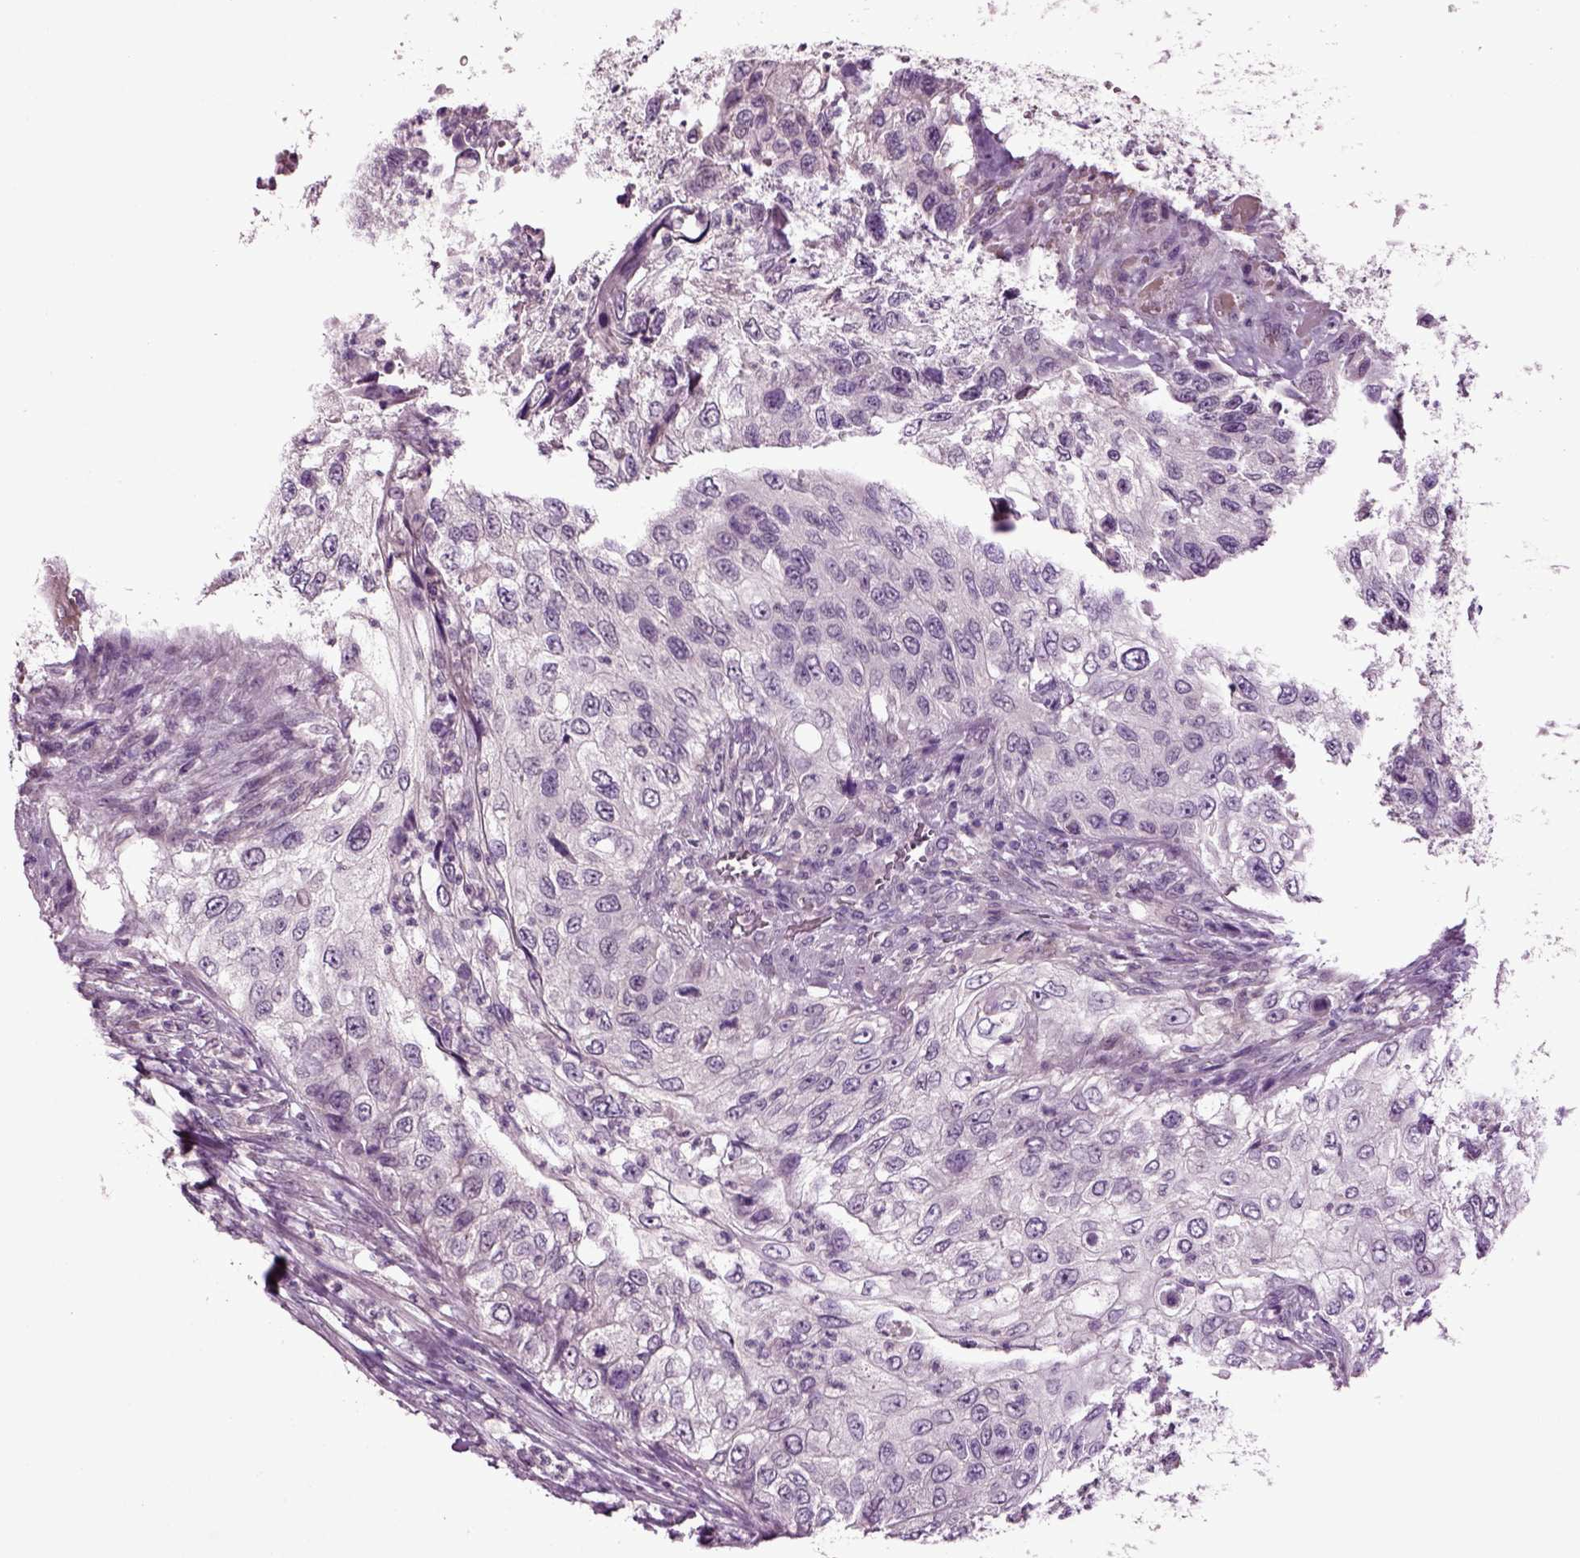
{"staining": {"intensity": "negative", "quantity": "none", "location": "none"}, "tissue": "urothelial cancer", "cell_type": "Tumor cells", "image_type": "cancer", "snomed": [{"axis": "morphology", "description": "Urothelial carcinoma, High grade"}, {"axis": "topography", "description": "Urinary bladder"}], "caption": "The immunohistochemistry histopathology image has no significant expression in tumor cells of high-grade urothelial carcinoma tissue.", "gene": "SLC17A6", "patient": {"sex": "female", "age": 60}}